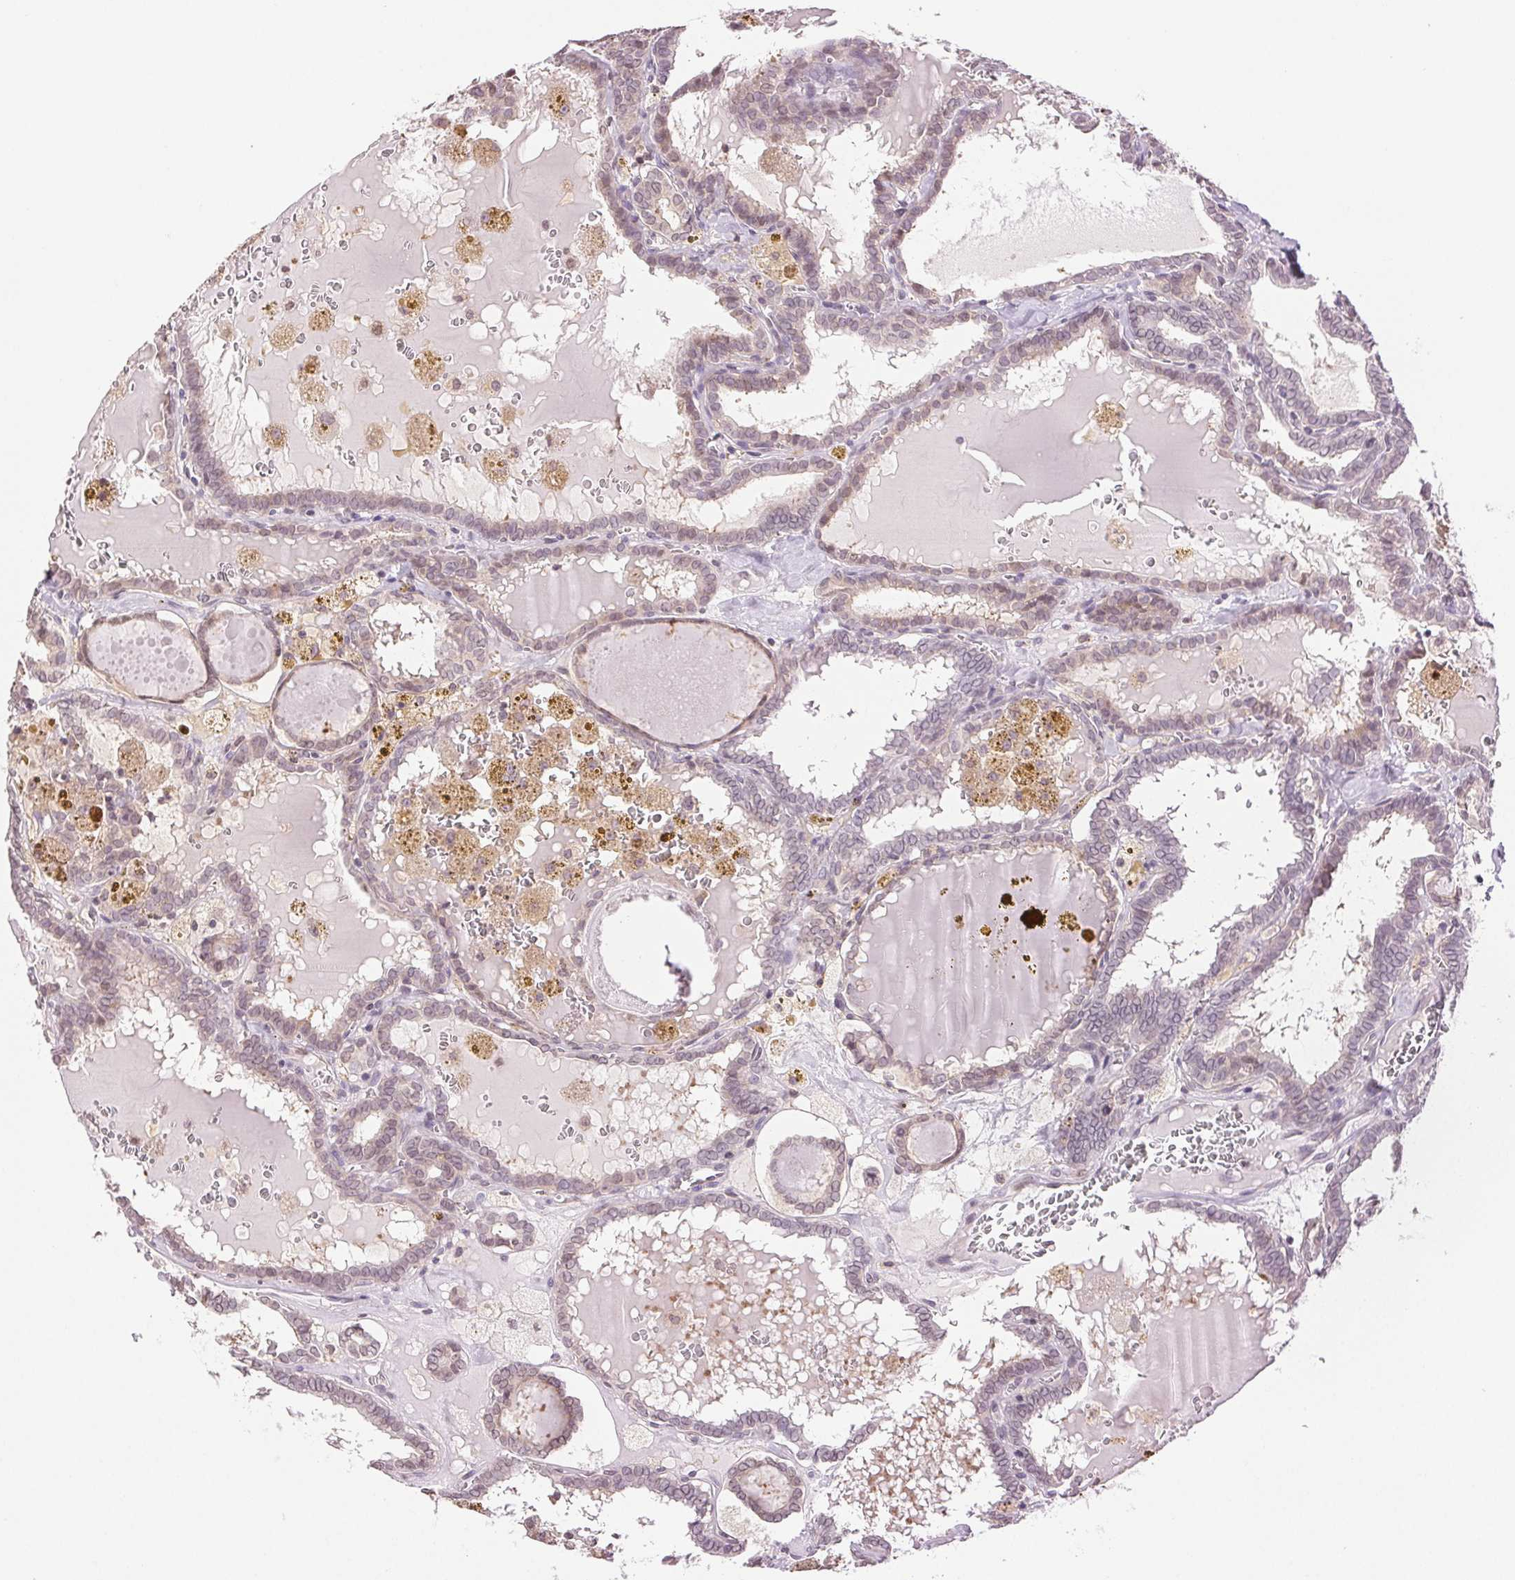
{"staining": {"intensity": "weak", "quantity": "<25%", "location": "nuclear"}, "tissue": "thyroid cancer", "cell_type": "Tumor cells", "image_type": "cancer", "snomed": [{"axis": "morphology", "description": "Papillary adenocarcinoma, NOS"}, {"axis": "topography", "description": "Thyroid gland"}], "caption": "High power microscopy photomicrograph of an IHC photomicrograph of thyroid papillary adenocarcinoma, revealing no significant staining in tumor cells.", "gene": "TNNT3", "patient": {"sex": "female", "age": 39}}